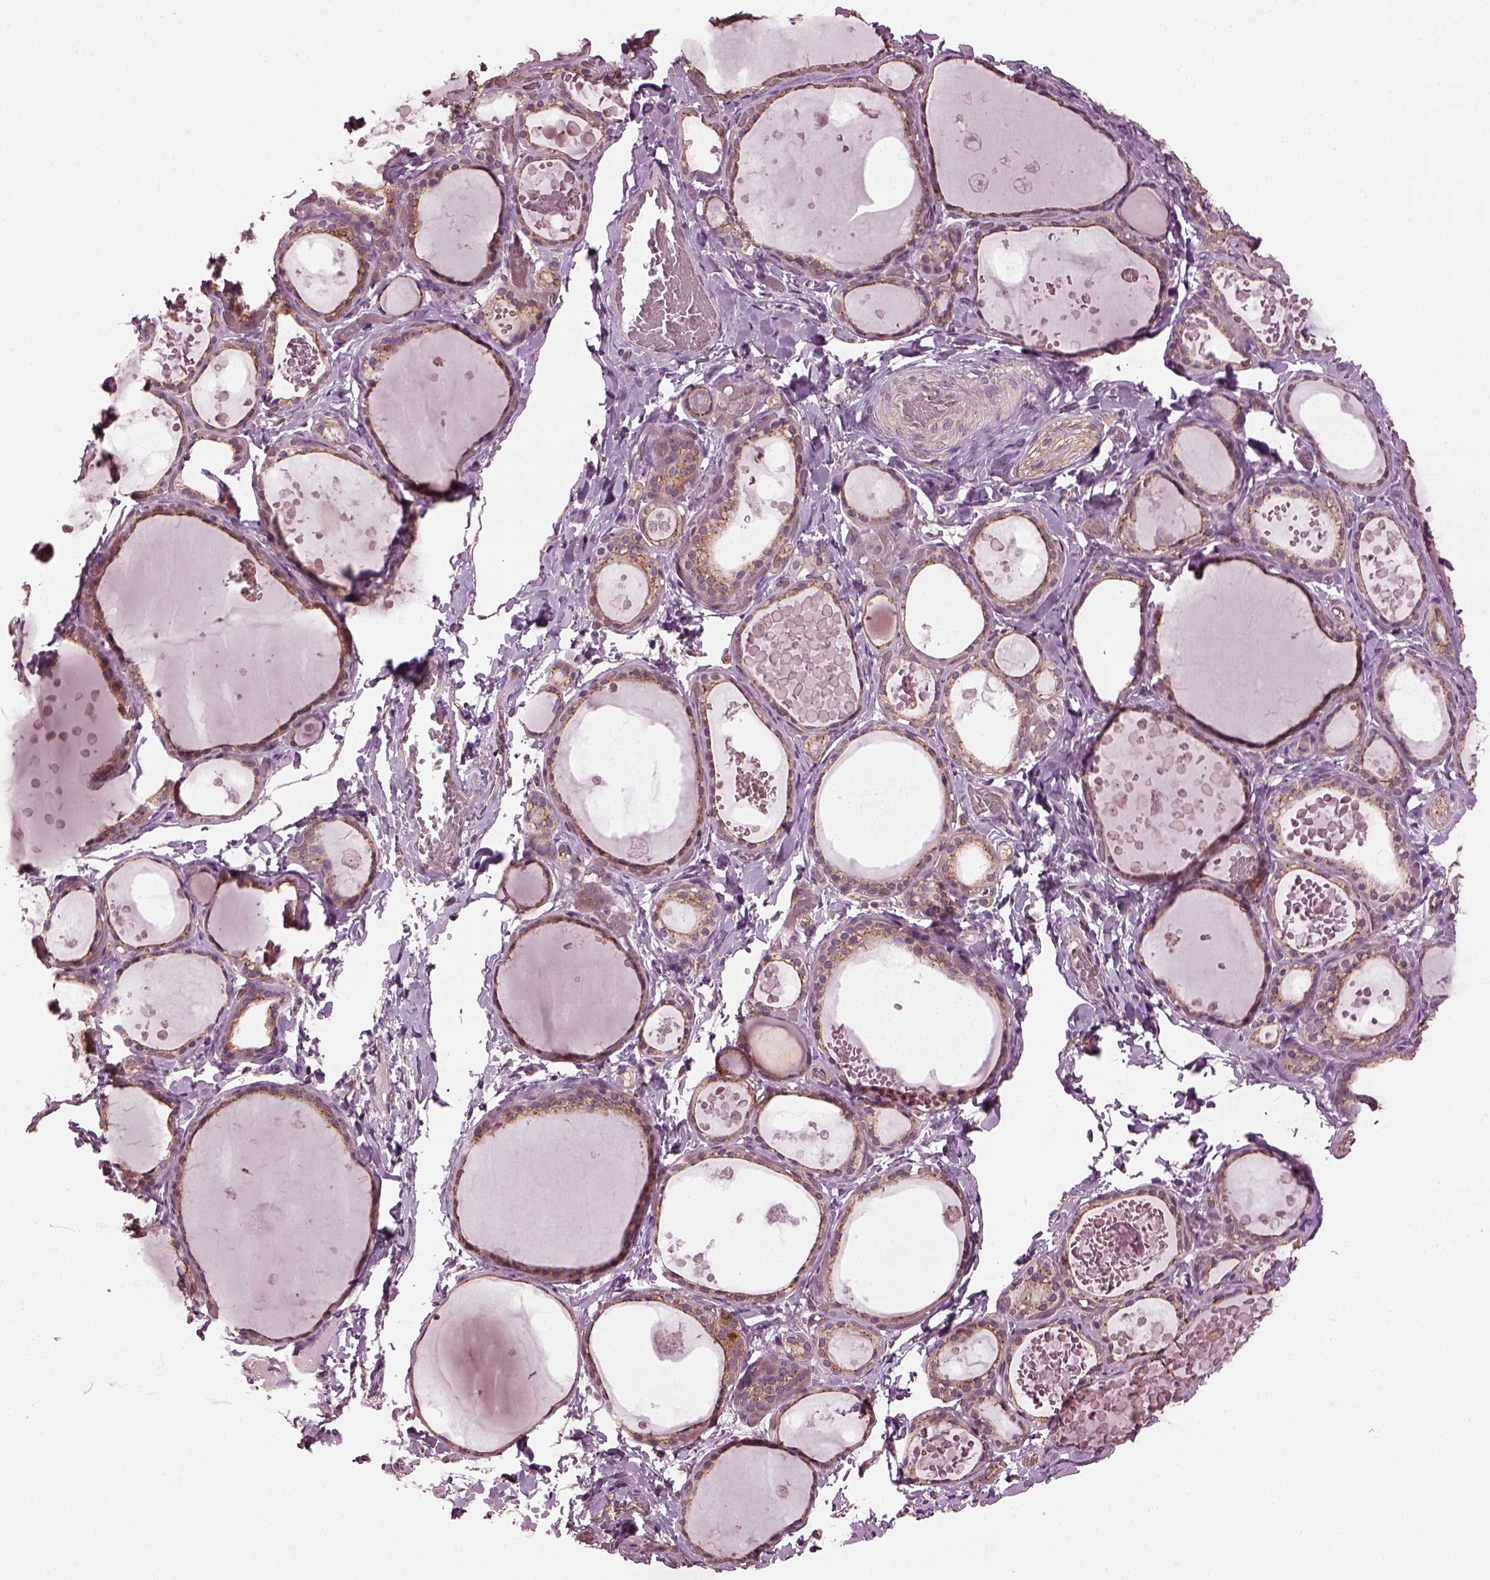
{"staining": {"intensity": "weak", "quantity": "25%-75%", "location": "cytoplasmic/membranous"}, "tissue": "thyroid gland", "cell_type": "Glandular cells", "image_type": "normal", "snomed": [{"axis": "morphology", "description": "Normal tissue, NOS"}, {"axis": "topography", "description": "Thyroid gland"}], "caption": "A brown stain shows weak cytoplasmic/membranous expression of a protein in glandular cells of normal thyroid gland. The protein is shown in brown color, while the nuclei are stained blue.", "gene": "RUFY3", "patient": {"sex": "female", "age": 56}}